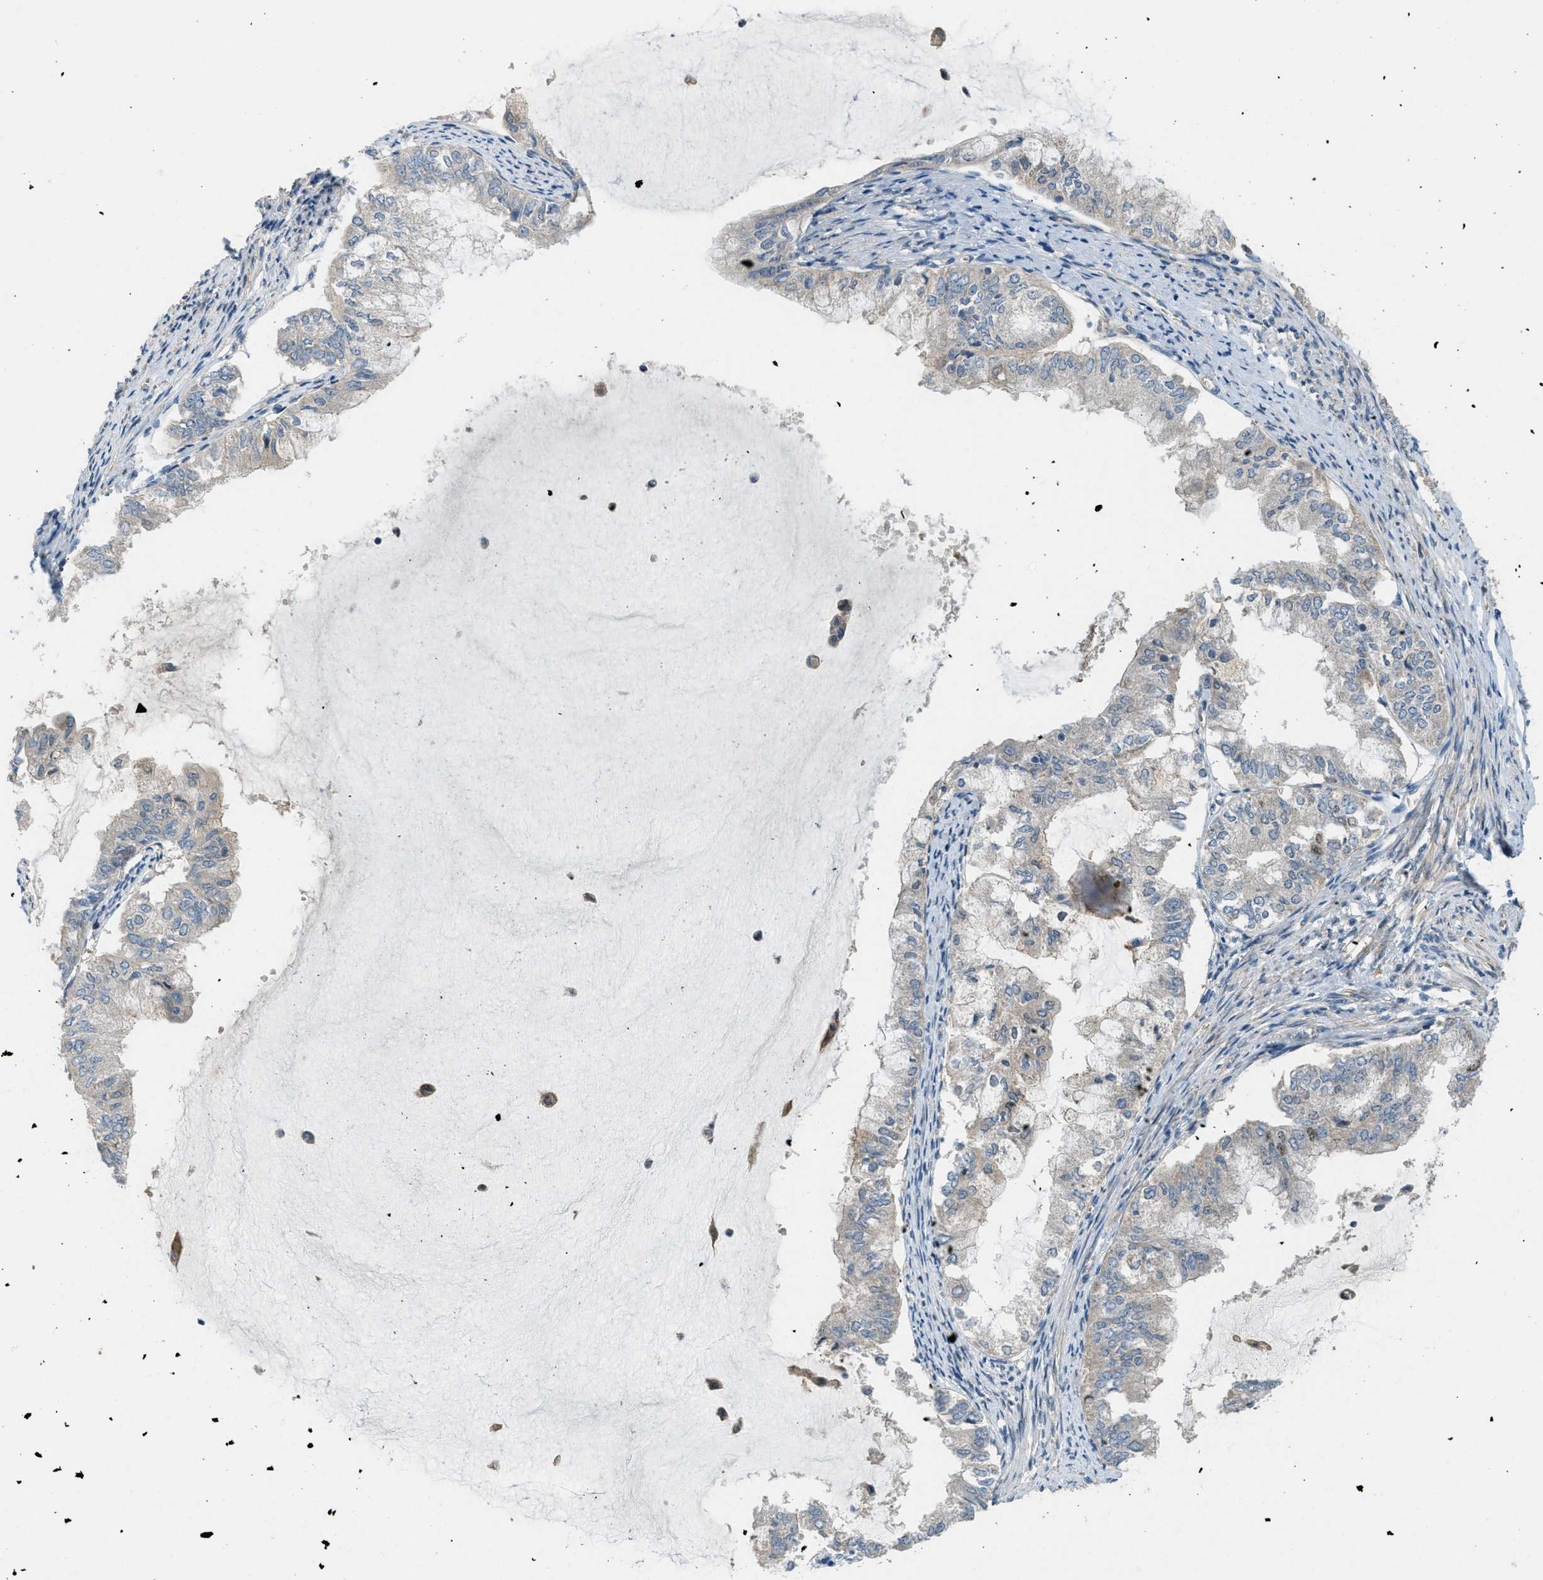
{"staining": {"intensity": "moderate", "quantity": ">75%", "location": "cytoplasmic/membranous"}, "tissue": "endometrial cancer", "cell_type": "Tumor cells", "image_type": "cancer", "snomed": [{"axis": "morphology", "description": "Adenocarcinoma, NOS"}, {"axis": "topography", "description": "Endometrium"}], "caption": "Immunohistochemical staining of human adenocarcinoma (endometrial) demonstrates medium levels of moderate cytoplasmic/membranous protein staining in about >75% of tumor cells.", "gene": "ADCY6", "patient": {"sex": "female", "age": 86}}